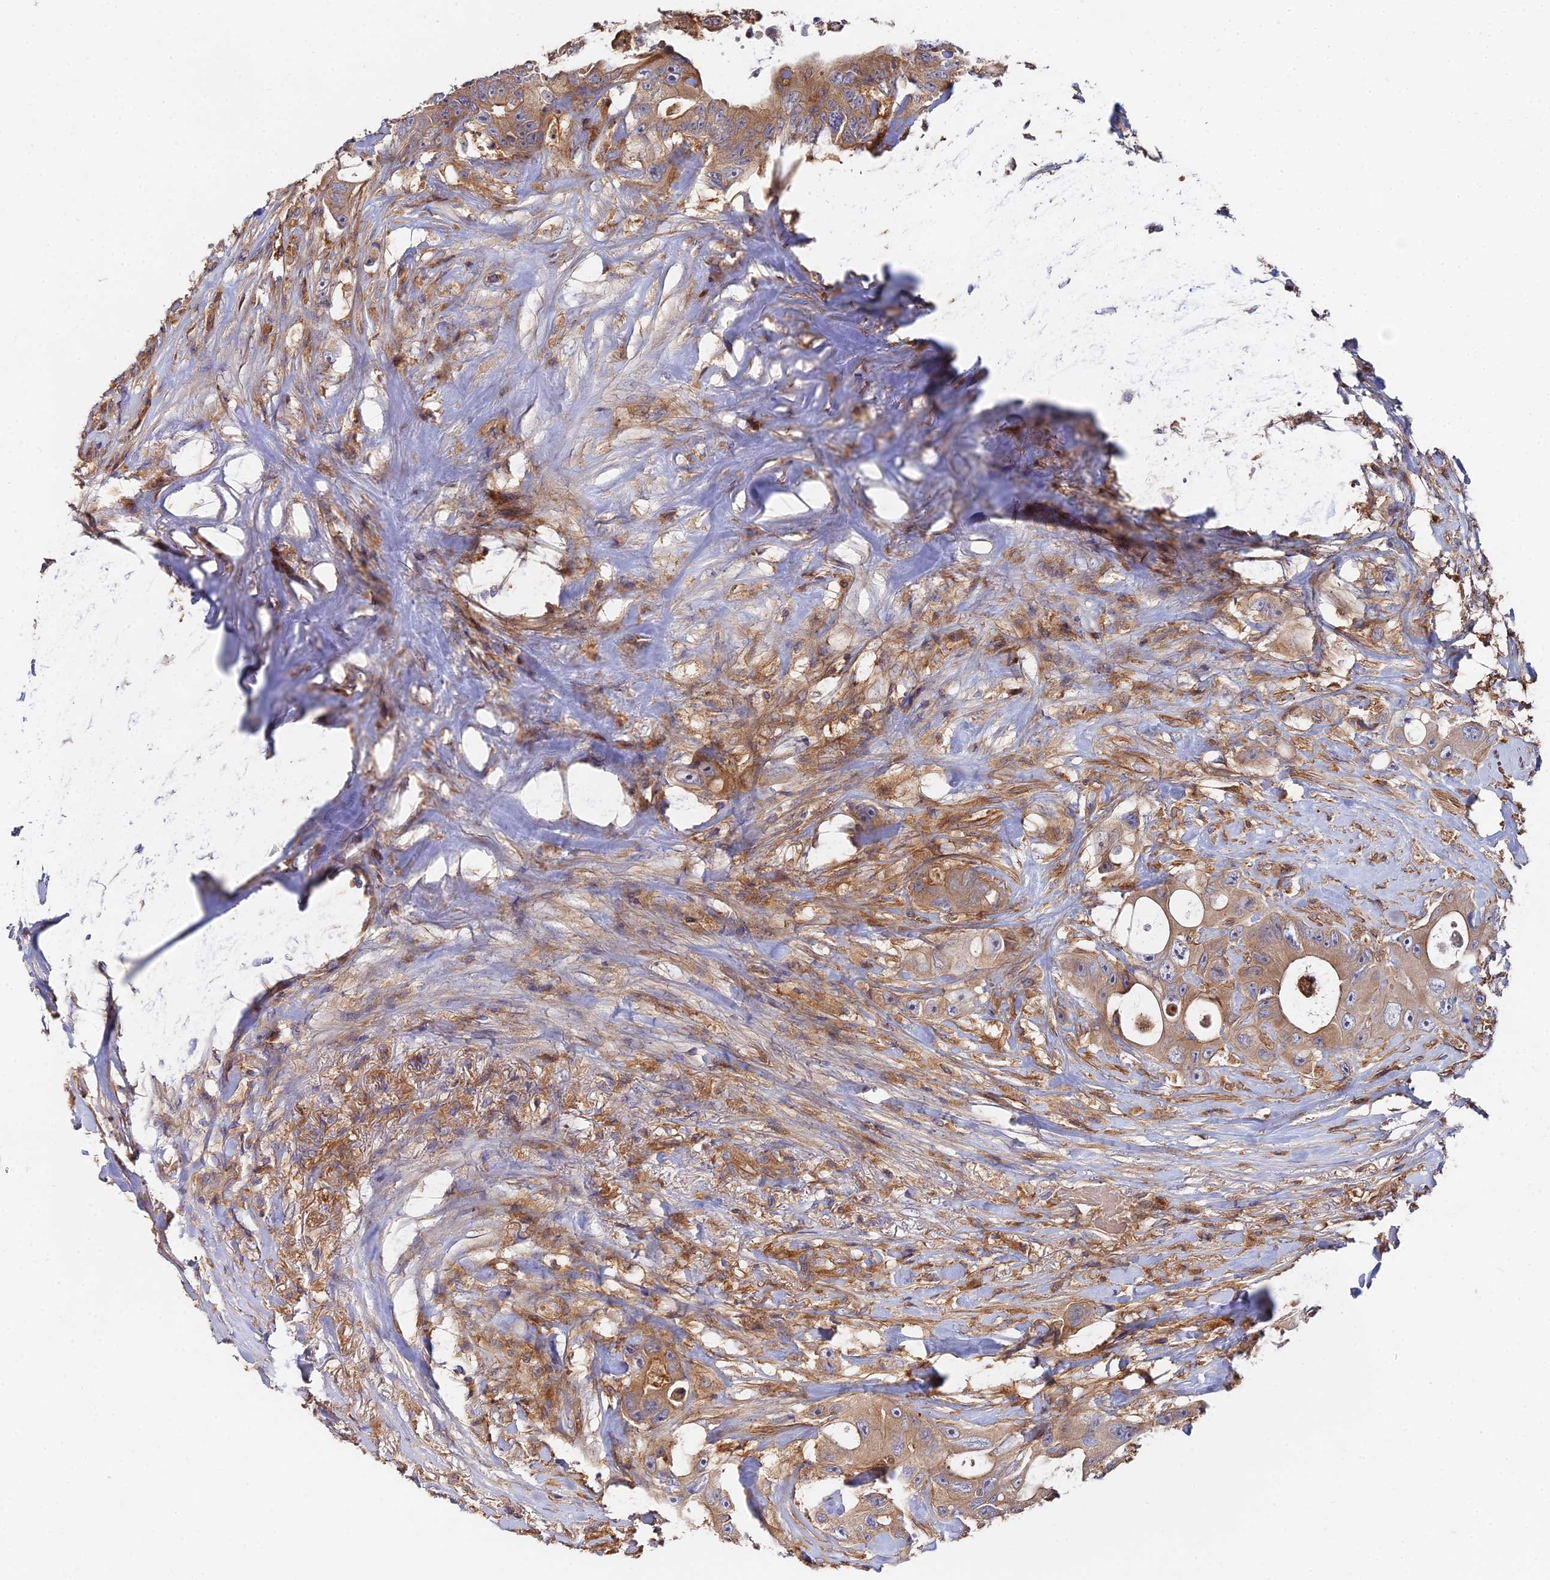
{"staining": {"intensity": "moderate", "quantity": ">75%", "location": "cytoplasmic/membranous"}, "tissue": "colorectal cancer", "cell_type": "Tumor cells", "image_type": "cancer", "snomed": [{"axis": "morphology", "description": "Adenocarcinoma, NOS"}, {"axis": "topography", "description": "Colon"}], "caption": "Human colorectal cancer (adenocarcinoma) stained for a protein (brown) demonstrates moderate cytoplasmic/membranous positive positivity in about >75% of tumor cells.", "gene": "GNG5B", "patient": {"sex": "female", "age": 46}}